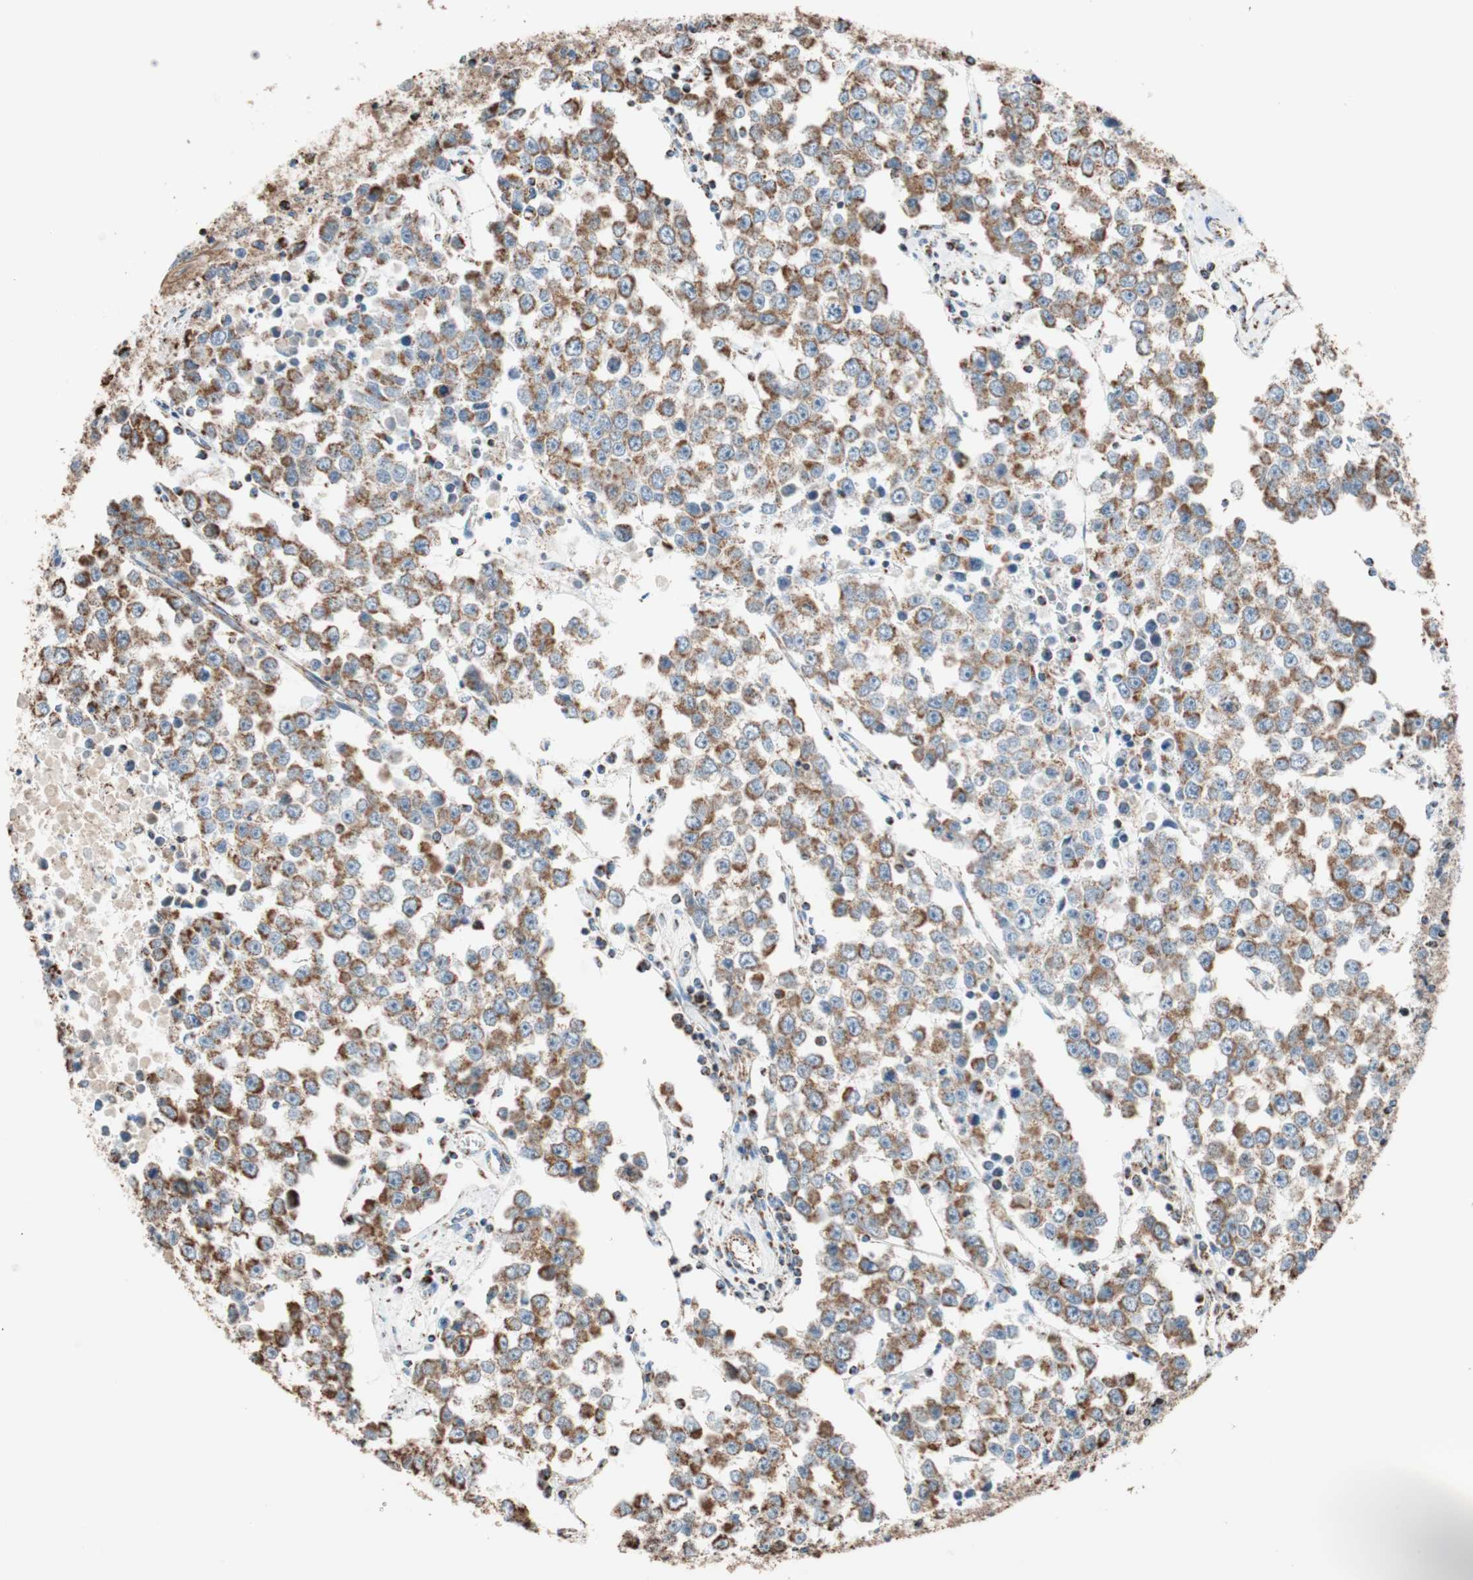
{"staining": {"intensity": "strong", "quantity": ">75%", "location": "cytoplasmic/membranous"}, "tissue": "testis cancer", "cell_type": "Tumor cells", "image_type": "cancer", "snomed": [{"axis": "morphology", "description": "Seminoma, NOS"}, {"axis": "morphology", "description": "Carcinoma, Embryonal, NOS"}, {"axis": "topography", "description": "Testis"}], "caption": "Approximately >75% of tumor cells in human testis cancer demonstrate strong cytoplasmic/membranous protein staining as visualized by brown immunohistochemical staining.", "gene": "PCSK4", "patient": {"sex": "male", "age": 52}}